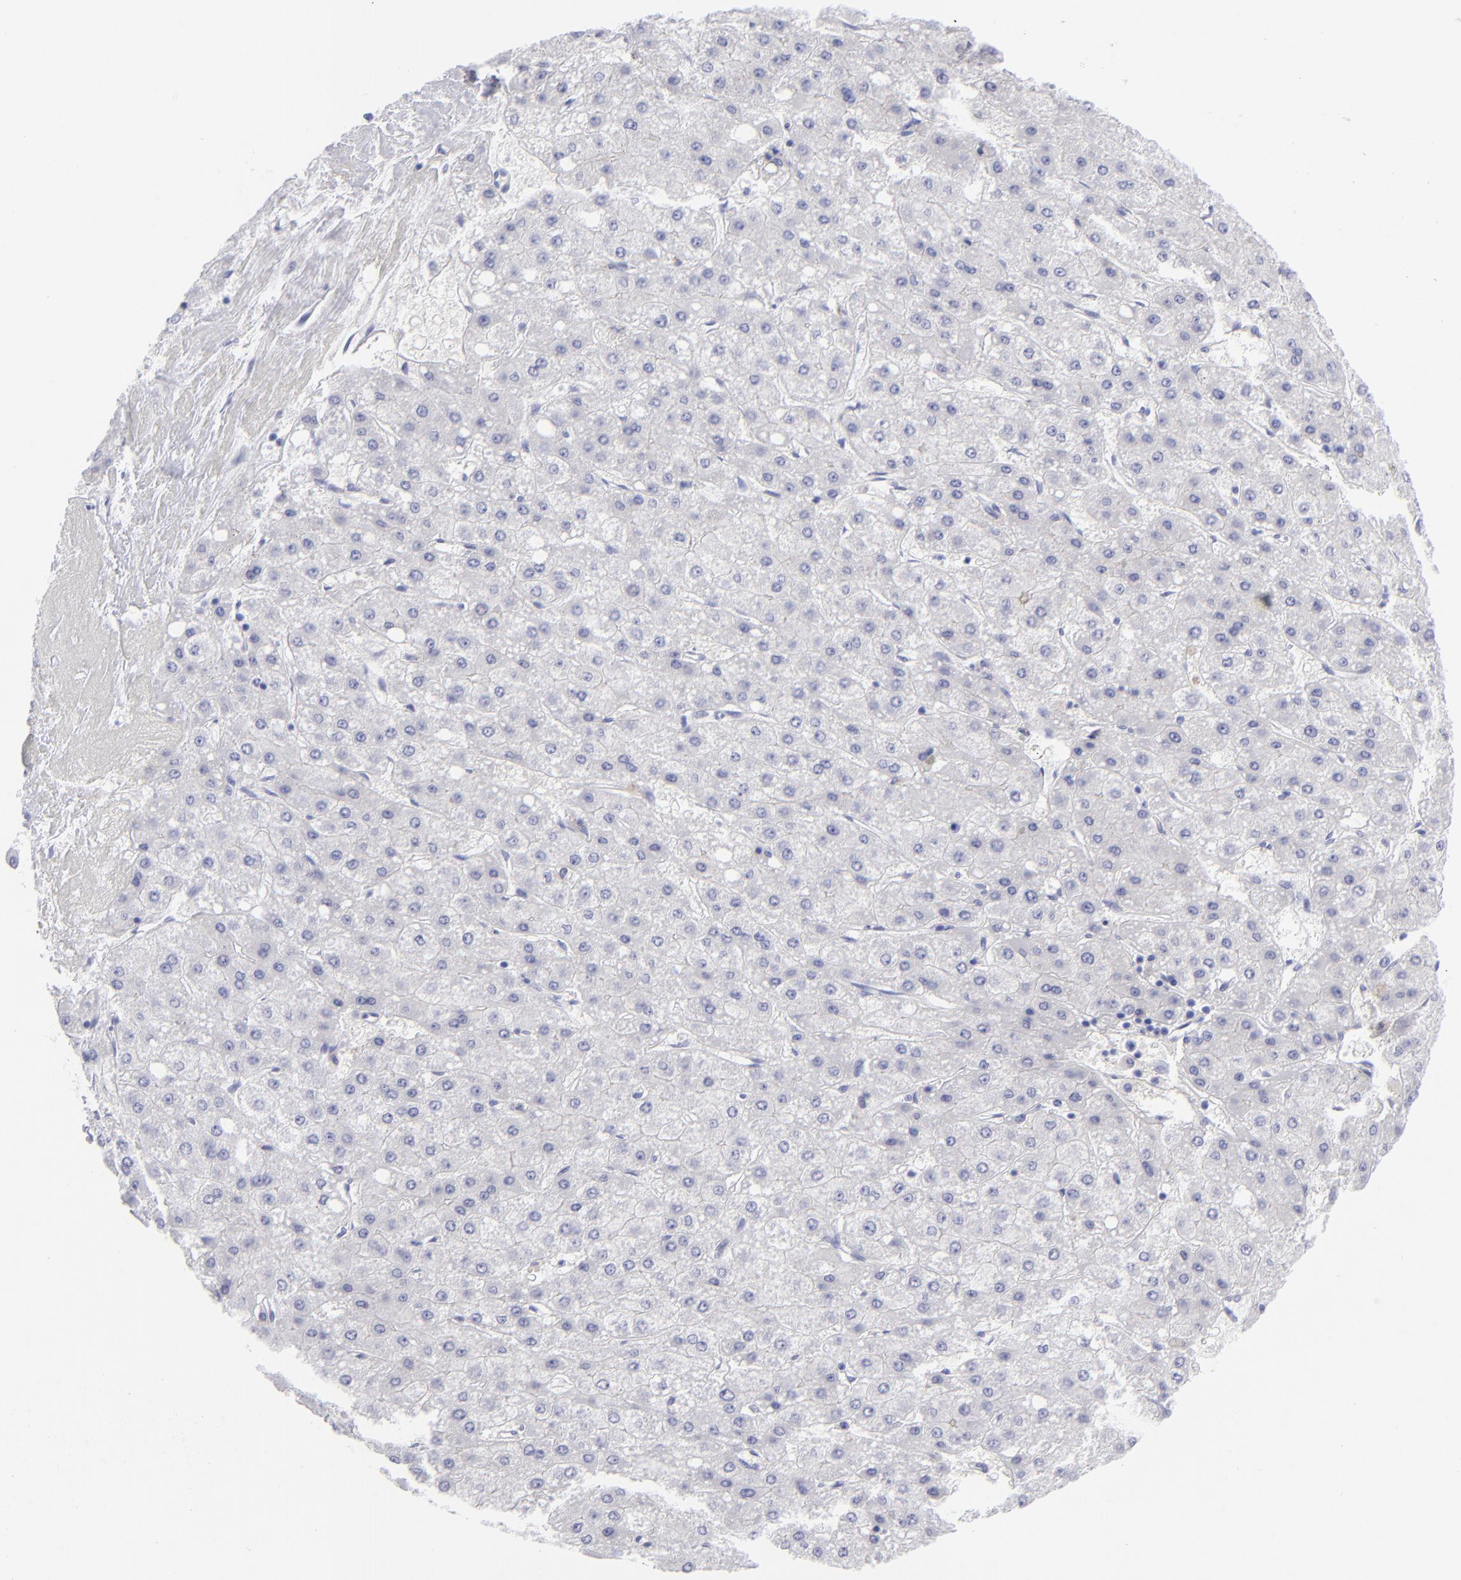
{"staining": {"intensity": "negative", "quantity": "none", "location": "none"}, "tissue": "liver cancer", "cell_type": "Tumor cells", "image_type": "cancer", "snomed": [{"axis": "morphology", "description": "Carcinoma, Hepatocellular, NOS"}, {"axis": "topography", "description": "Liver"}], "caption": "Liver cancer (hepatocellular carcinoma) was stained to show a protein in brown. There is no significant expression in tumor cells.", "gene": "SLC1A2", "patient": {"sex": "female", "age": 52}}